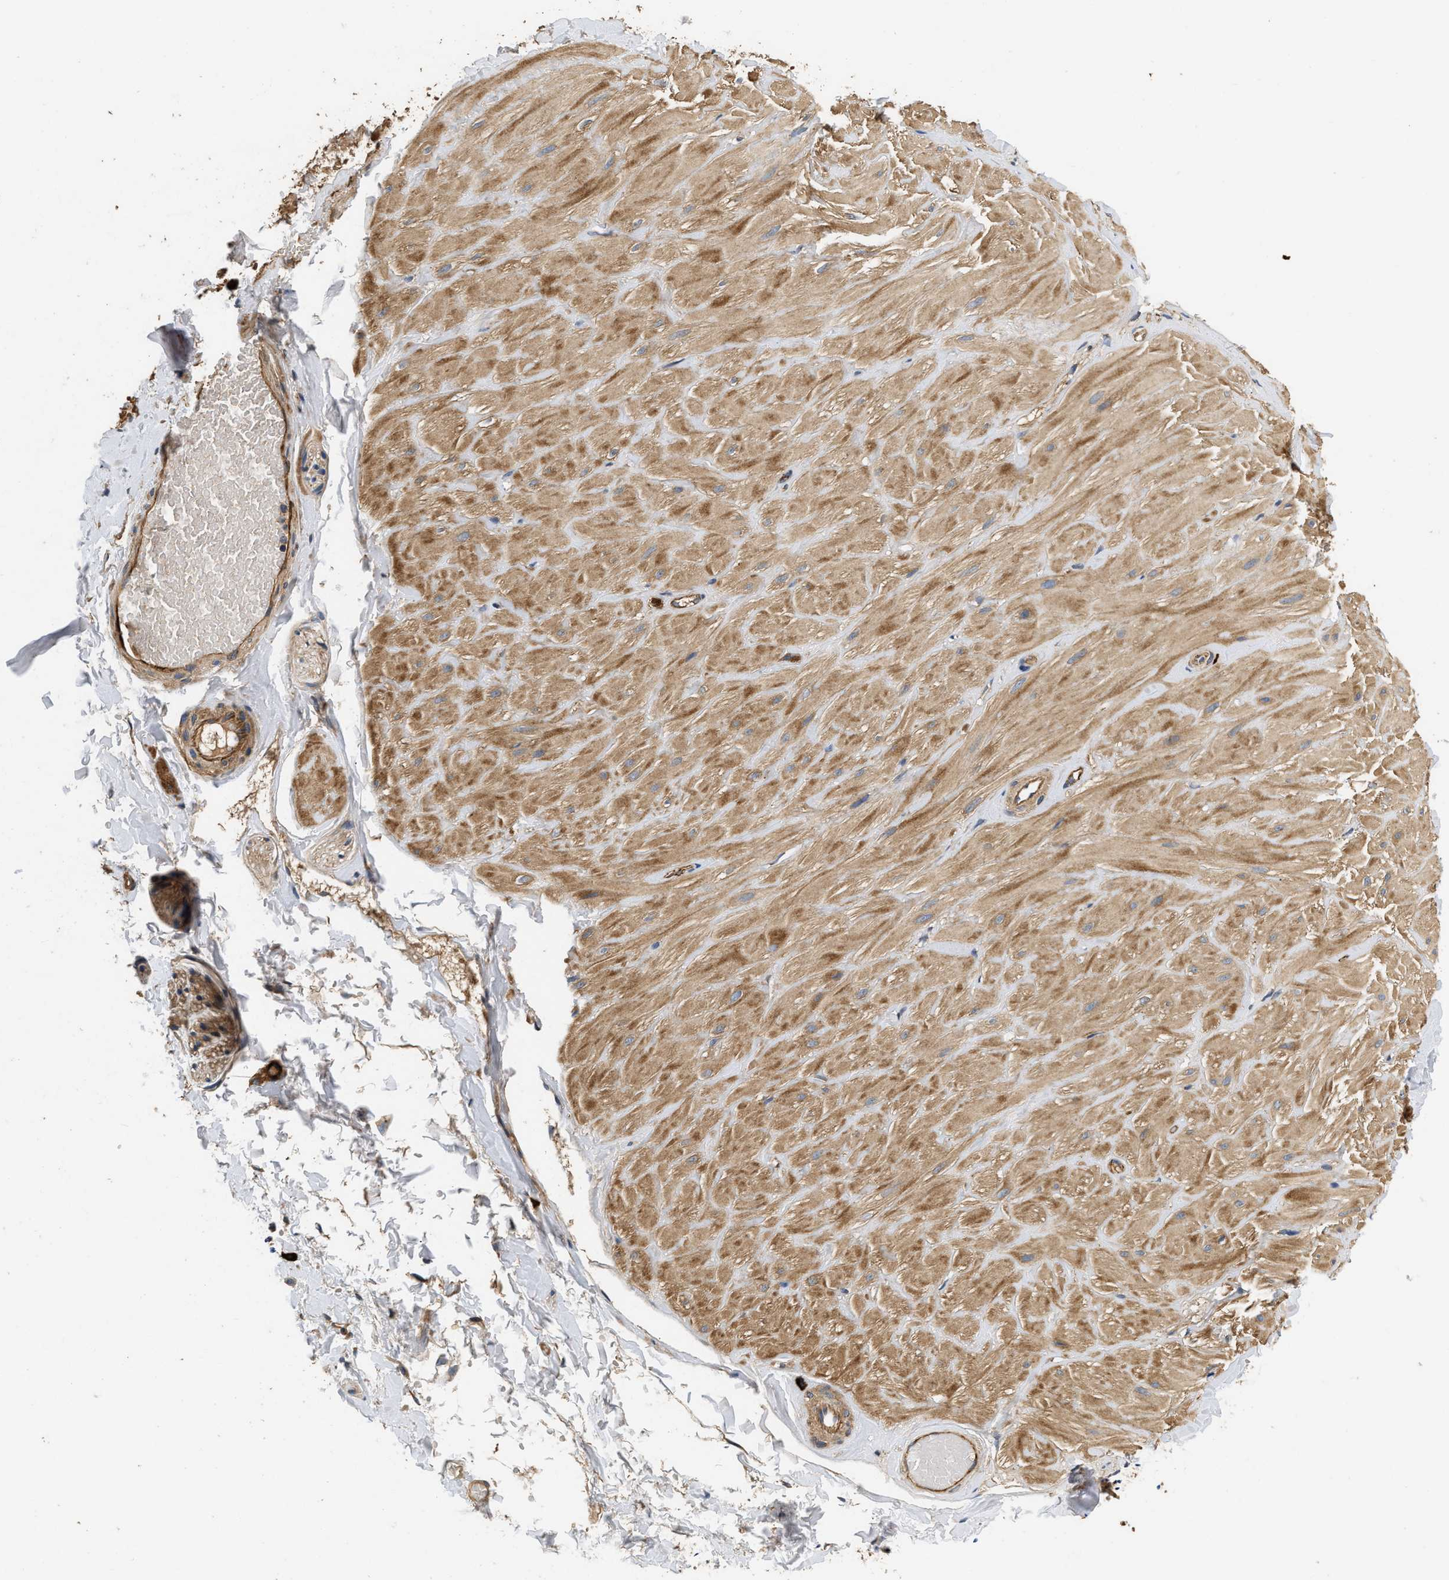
{"staining": {"intensity": "moderate", "quantity": ">75%", "location": "cytoplasmic/membranous"}, "tissue": "adipose tissue", "cell_type": "Adipocytes", "image_type": "normal", "snomed": [{"axis": "morphology", "description": "Normal tissue, NOS"}, {"axis": "topography", "description": "Adipose tissue"}, {"axis": "topography", "description": "Vascular tissue"}, {"axis": "topography", "description": "Peripheral nerve tissue"}], "caption": "Immunohistochemical staining of normal human adipose tissue reveals medium levels of moderate cytoplasmic/membranous positivity in approximately >75% of adipocytes. The protein of interest is shown in brown color, while the nuclei are stained blue.", "gene": "NME6", "patient": {"sex": "male", "age": 25}}